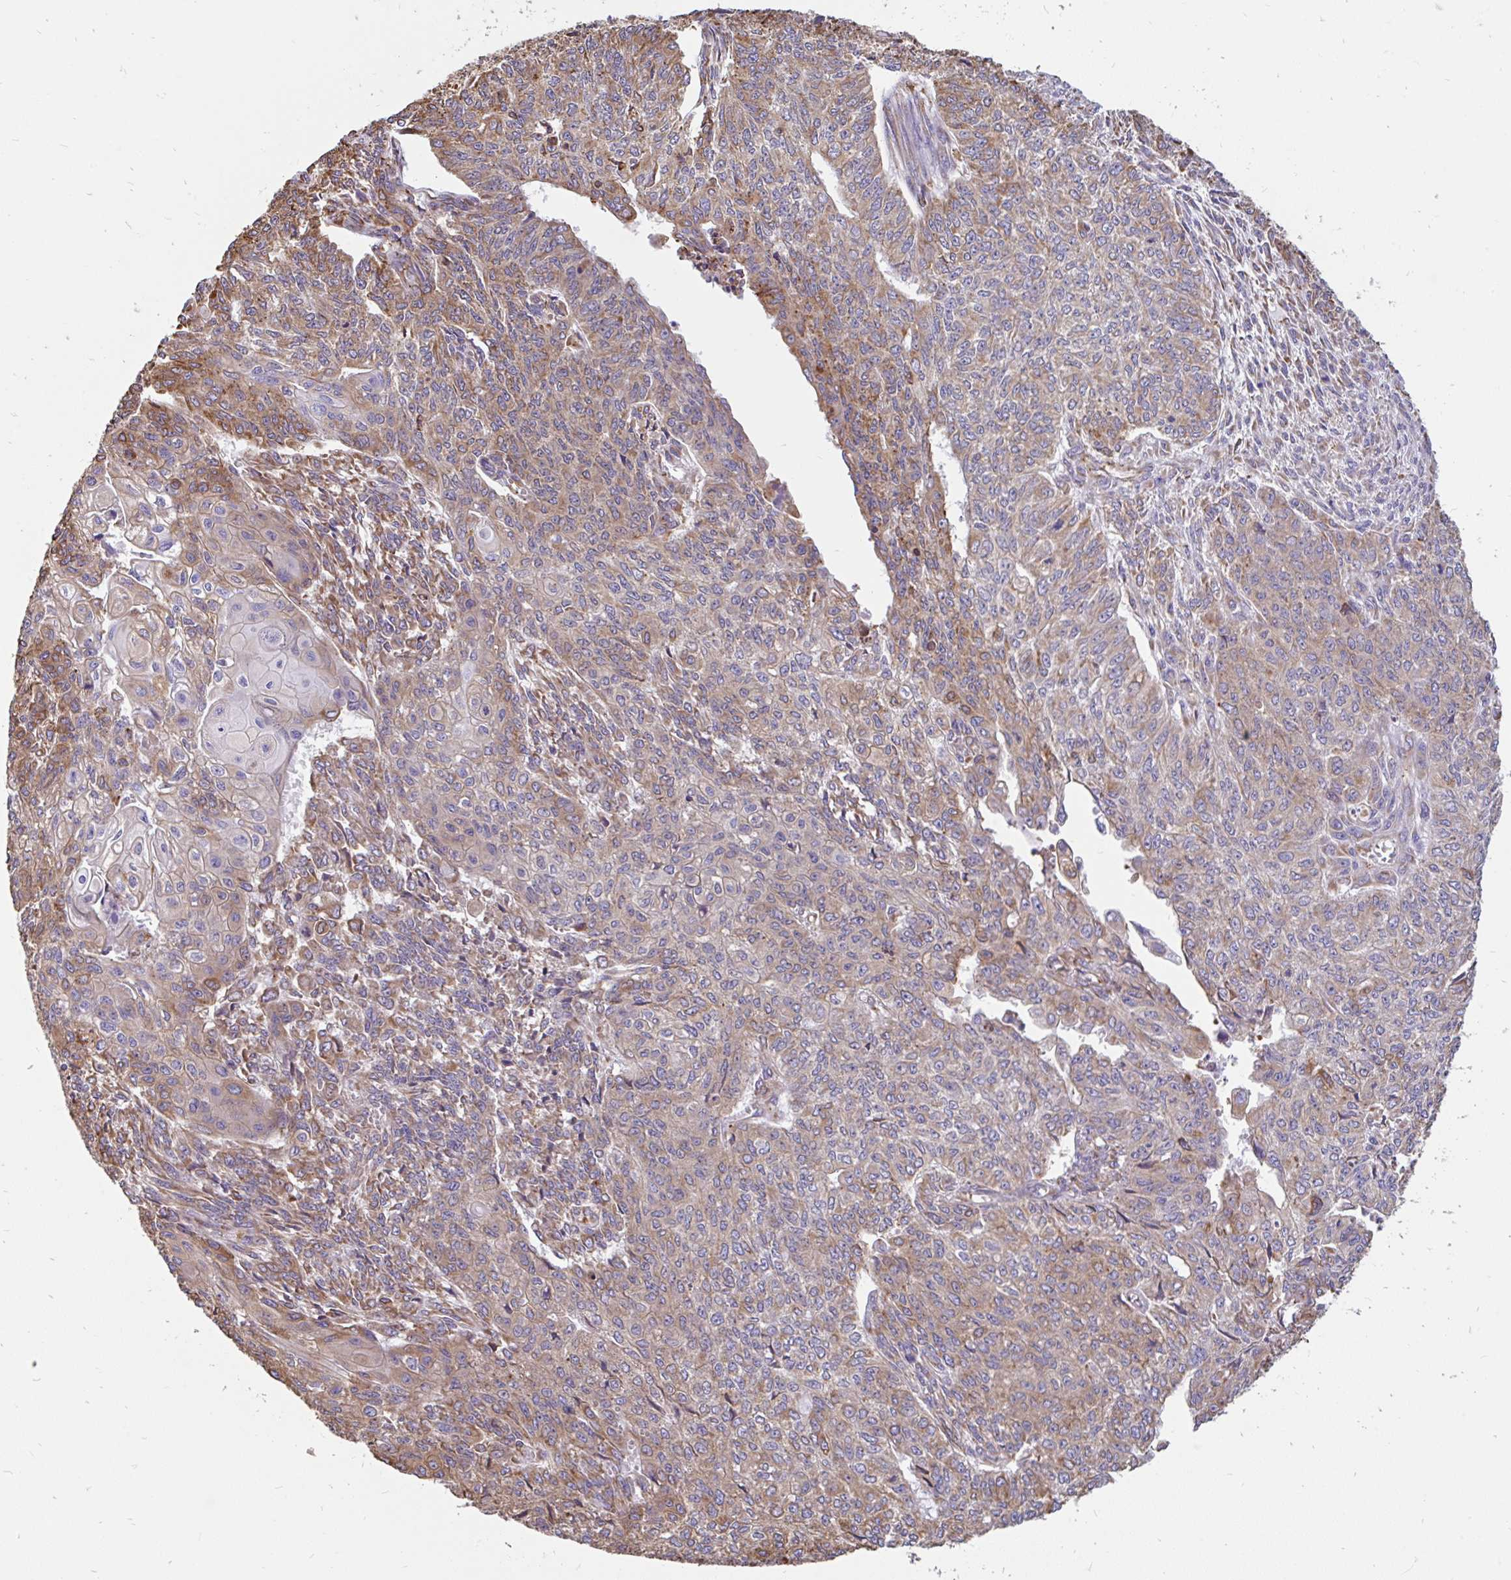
{"staining": {"intensity": "moderate", "quantity": "25%-75%", "location": "cytoplasmic/membranous"}, "tissue": "endometrial cancer", "cell_type": "Tumor cells", "image_type": "cancer", "snomed": [{"axis": "morphology", "description": "Adenocarcinoma, NOS"}, {"axis": "topography", "description": "Endometrium"}], "caption": "Protein expression analysis of human endometrial cancer reveals moderate cytoplasmic/membranous staining in approximately 25%-75% of tumor cells. (DAB = brown stain, brightfield microscopy at high magnification).", "gene": "EML5", "patient": {"sex": "female", "age": 32}}